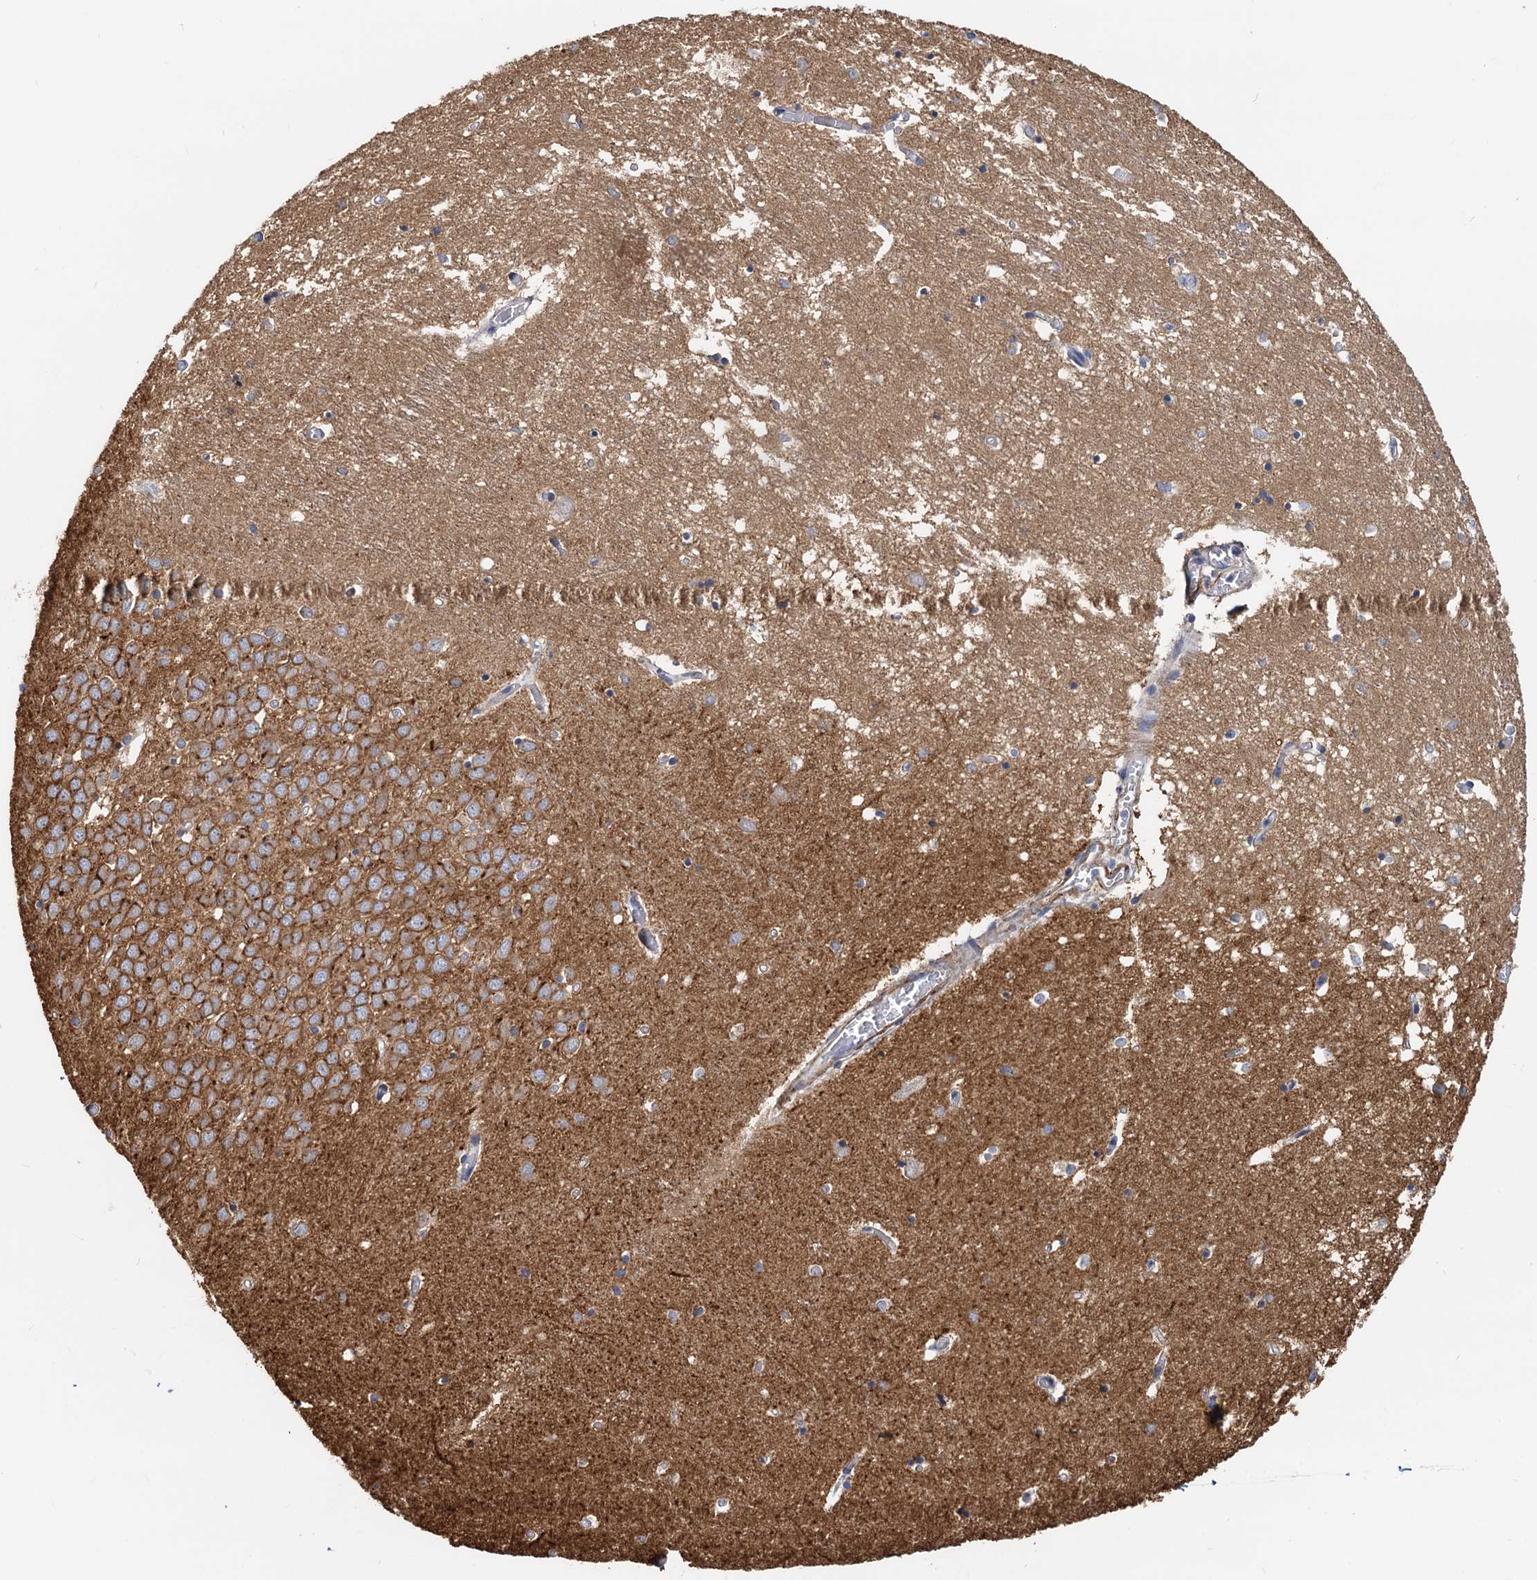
{"staining": {"intensity": "weak", "quantity": "<25%", "location": "cytoplasmic/membranous"}, "tissue": "hippocampus", "cell_type": "Glial cells", "image_type": "normal", "snomed": [{"axis": "morphology", "description": "Normal tissue, NOS"}, {"axis": "topography", "description": "Hippocampus"}], "caption": "An image of hippocampus stained for a protein demonstrates no brown staining in glial cells.", "gene": "LNX2", "patient": {"sex": "male", "age": 70}}